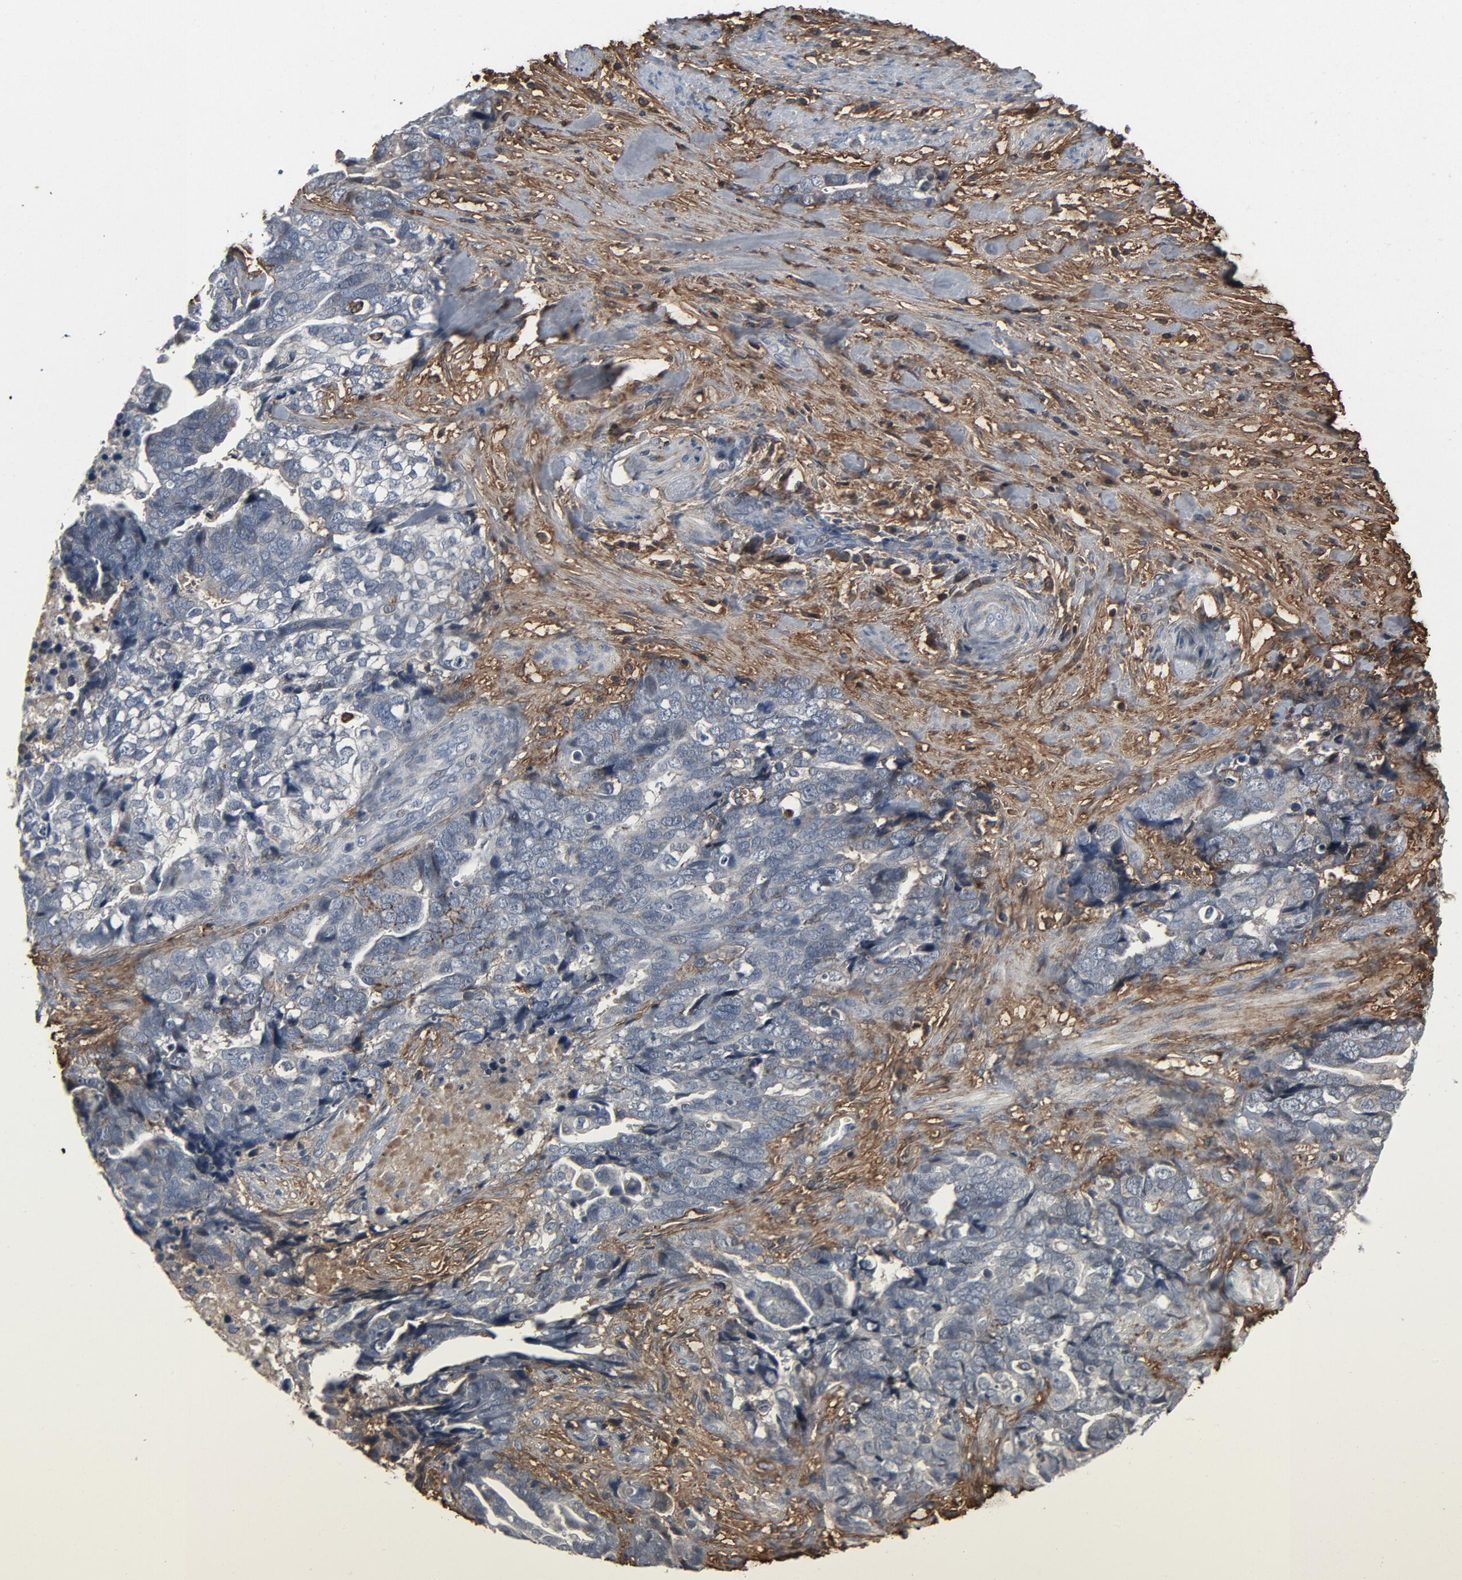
{"staining": {"intensity": "negative", "quantity": "none", "location": "none"}, "tissue": "ovarian cancer", "cell_type": "Tumor cells", "image_type": "cancer", "snomed": [{"axis": "morphology", "description": "Normal tissue, NOS"}, {"axis": "morphology", "description": "Cystadenocarcinoma, serous, NOS"}, {"axis": "topography", "description": "Fallopian tube"}, {"axis": "topography", "description": "Ovary"}], "caption": "Image shows no significant protein positivity in tumor cells of ovarian serous cystadenocarcinoma.", "gene": "PDZD4", "patient": {"sex": "female", "age": 56}}